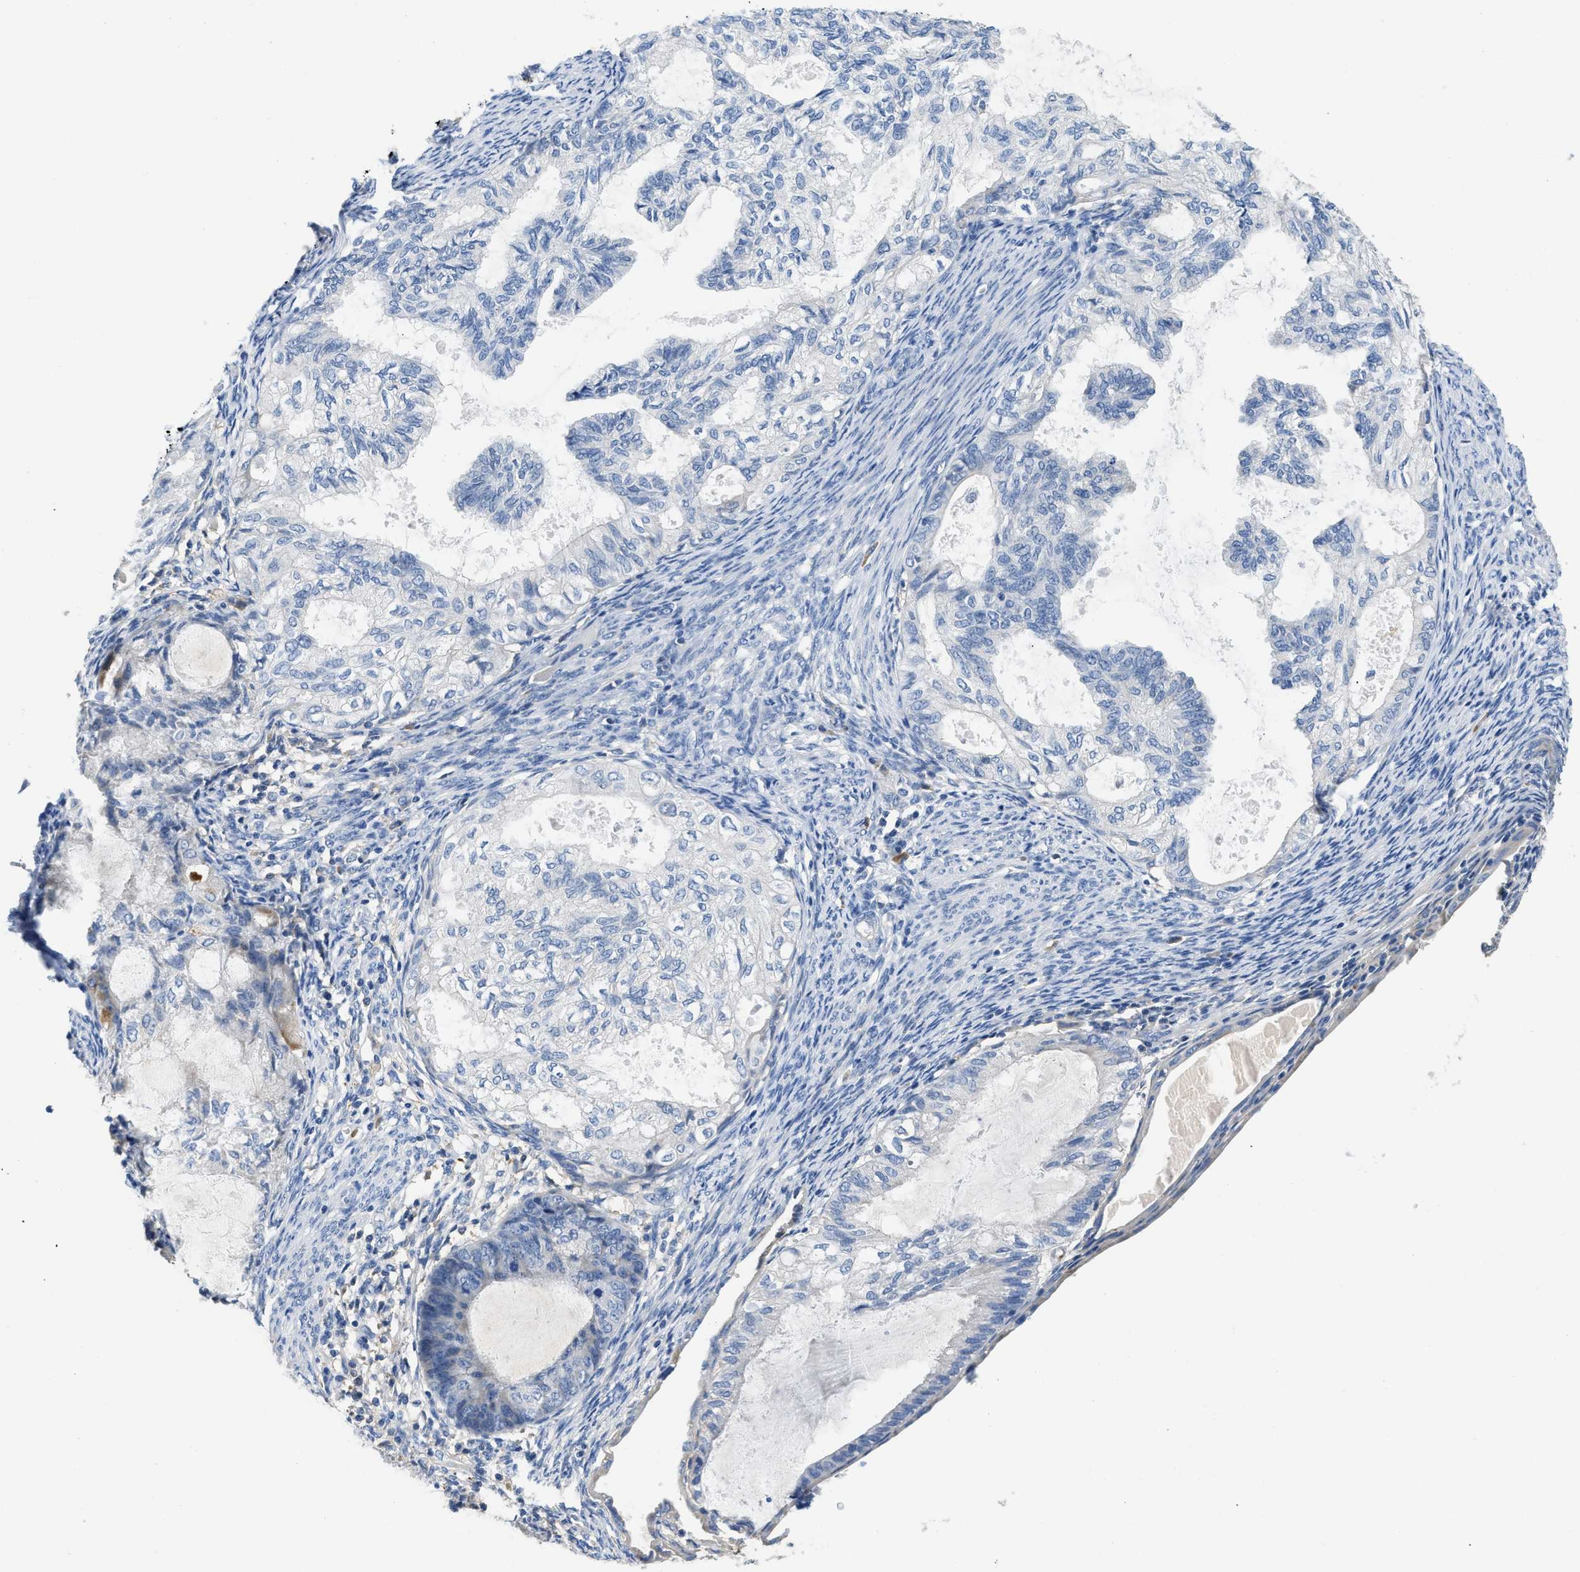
{"staining": {"intensity": "negative", "quantity": "none", "location": "none"}, "tissue": "cervical cancer", "cell_type": "Tumor cells", "image_type": "cancer", "snomed": [{"axis": "morphology", "description": "Normal tissue, NOS"}, {"axis": "morphology", "description": "Adenocarcinoma, NOS"}, {"axis": "topography", "description": "Cervix"}, {"axis": "topography", "description": "Endometrium"}], "caption": "Immunohistochemistry (IHC) of cervical cancer (adenocarcinoma) demonstrates no expression in tumor cells.", "gene": "C1S", "patient": {"sex": "female", "age": 86}}